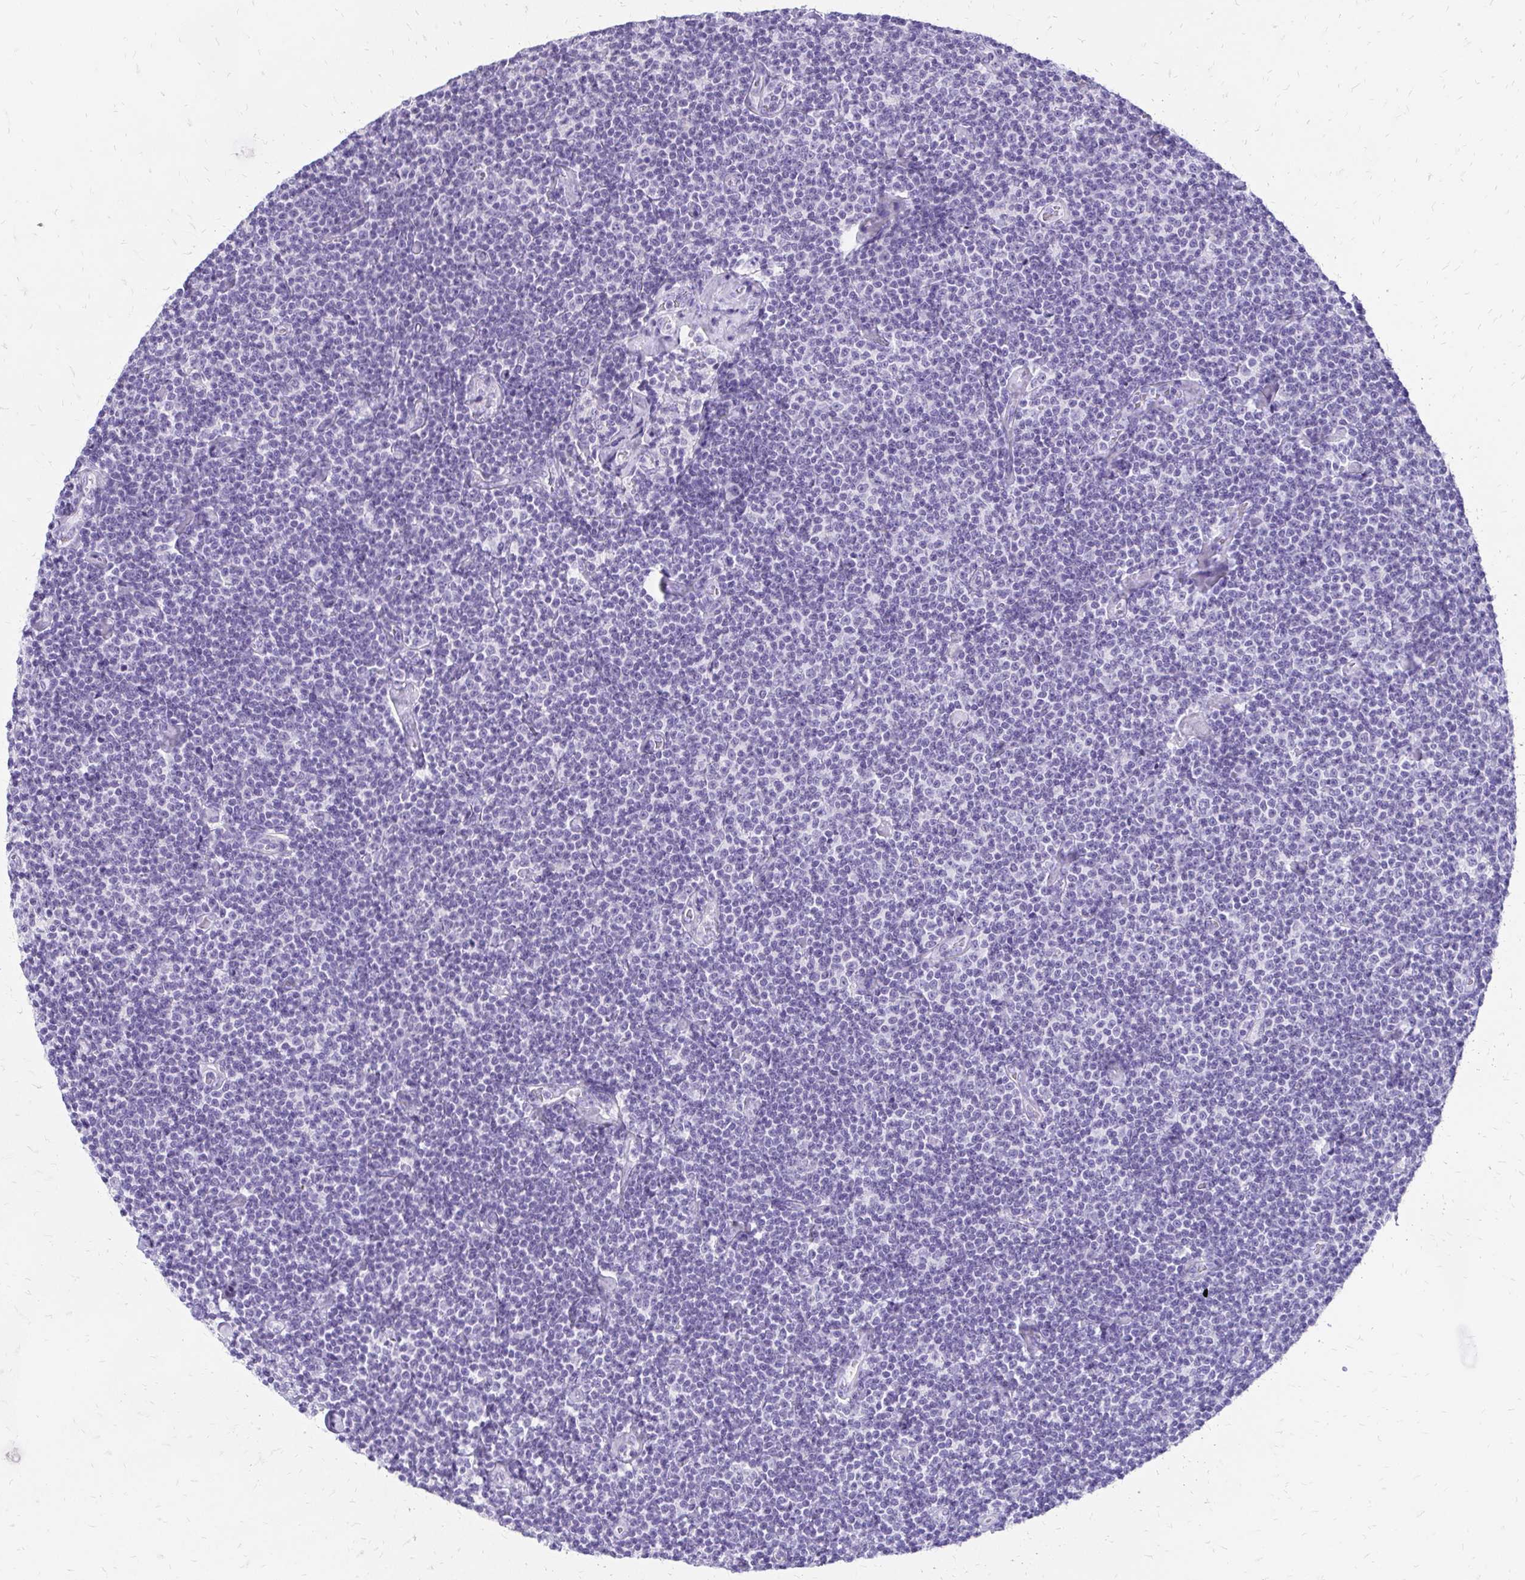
{"staining": {"intensity": "negative", "quantity": "none", "location": "none"}, "tissue": "lymphoma", "cell_type": "Tumor cells", "image_type": "cancer", "snomed": [{"axis": "morphology", "description": "Malignant lymphoma, non-Hodgkin's type, Low grade"}, {"axis": "topography", "description": "Lymph node"}], "caption": "A high-resolution histopathology image shows IHC staining of malignant lymphoma, non-Hodgkin's type (low-grade), which reveals no significant staining in tumor cells. (DAB IHC visualized using brightfield microscopy, high magnification).", "gene": "SLC32A1", "patient": {"sex": "male", "age": 81}}